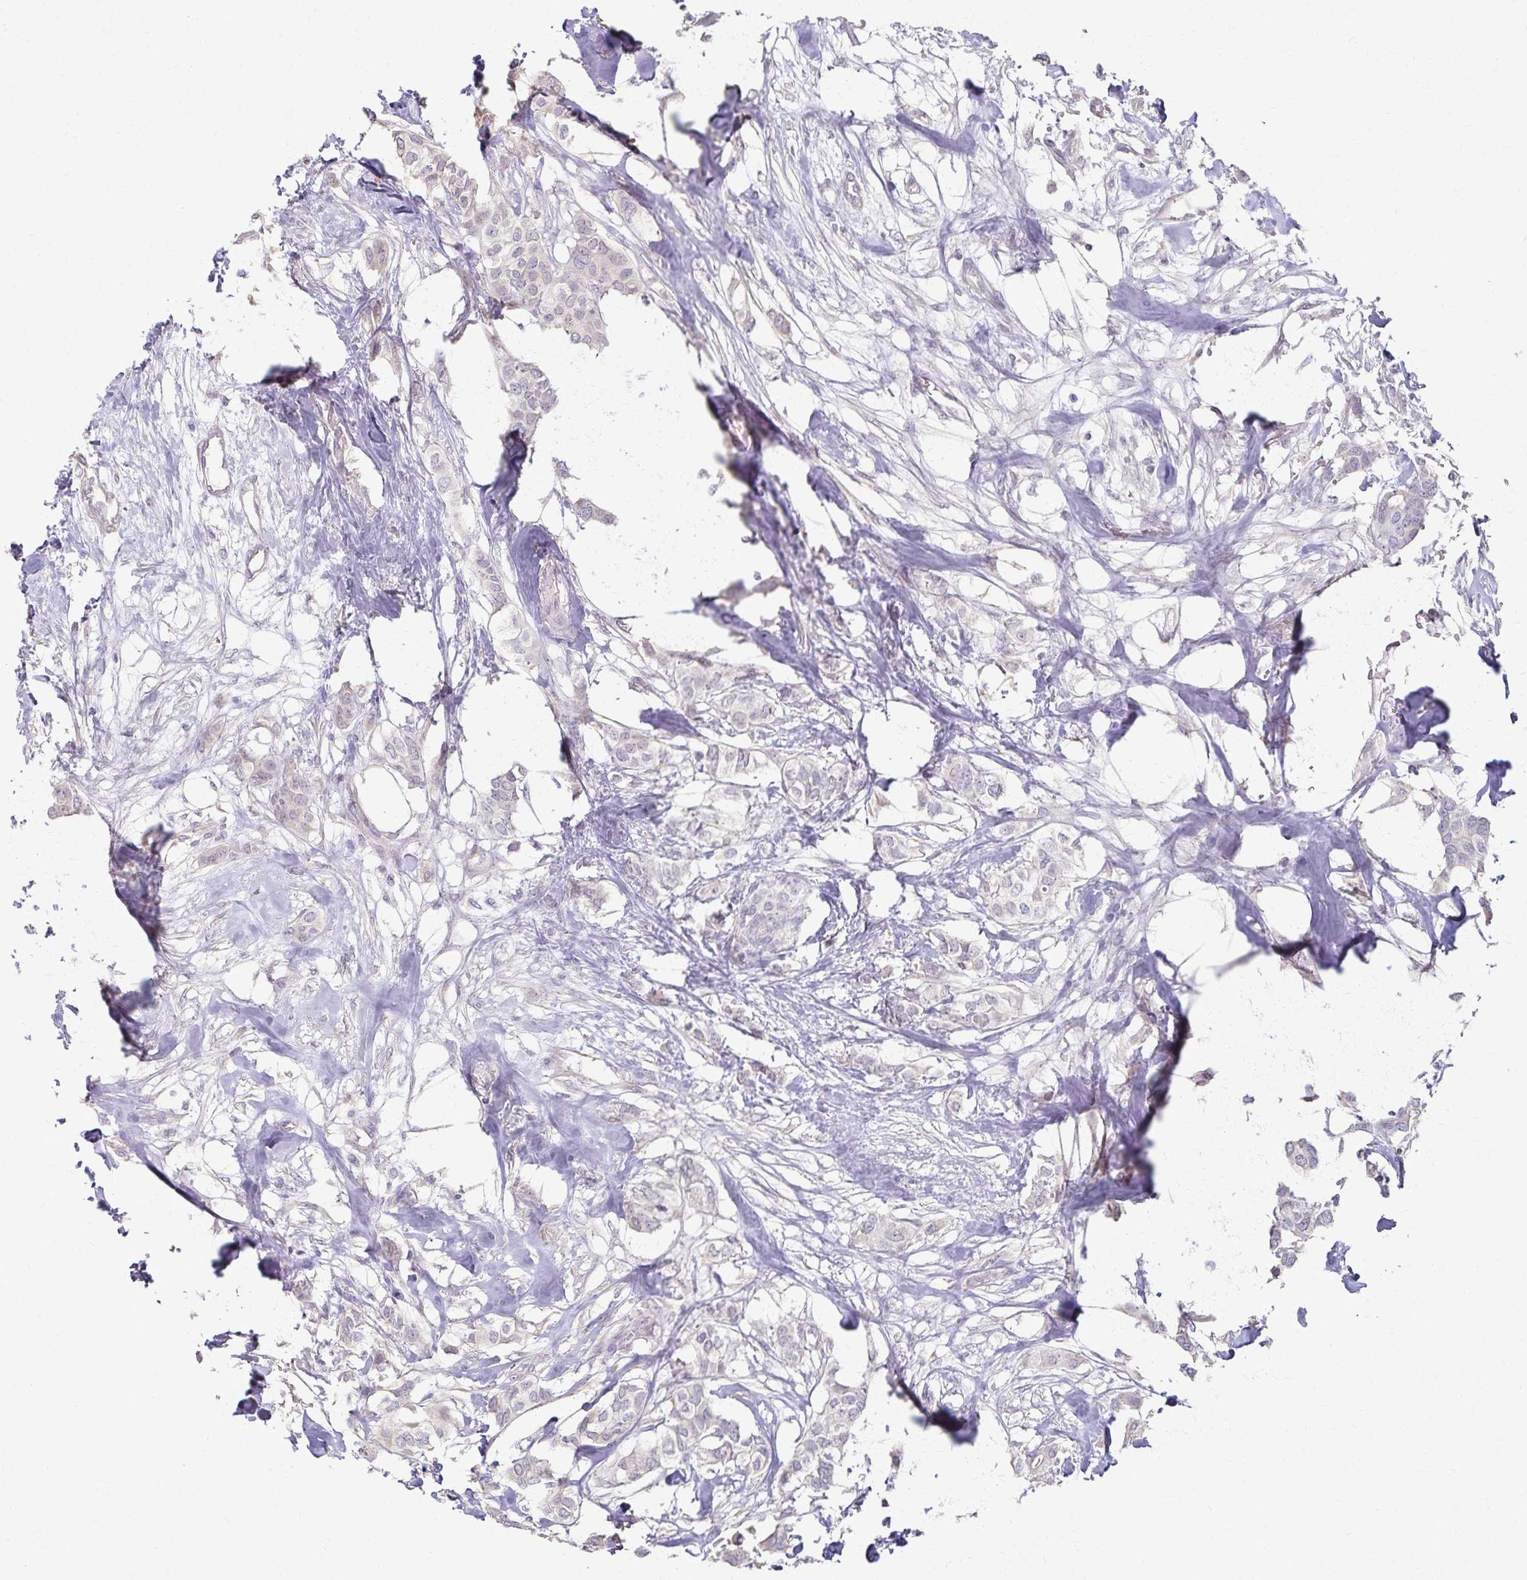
{"staining": {"intensity": "negative", "quantity": "none", "location": "none"}, "tissue": "breast cancer", "cell_type": "Tumor cells", "image_type": "cancer", "snomed": [{"axis": "morphology", "description": "Duct carcinoma"}, {"axis": "topography", "description": "Breast"}], "caption": "Human breast cancer stained for a protein using immunohistochemistry displays no staining in tumor cells.", "gene": "KISS1", "patient": {"sex": "female", "age": 62}}